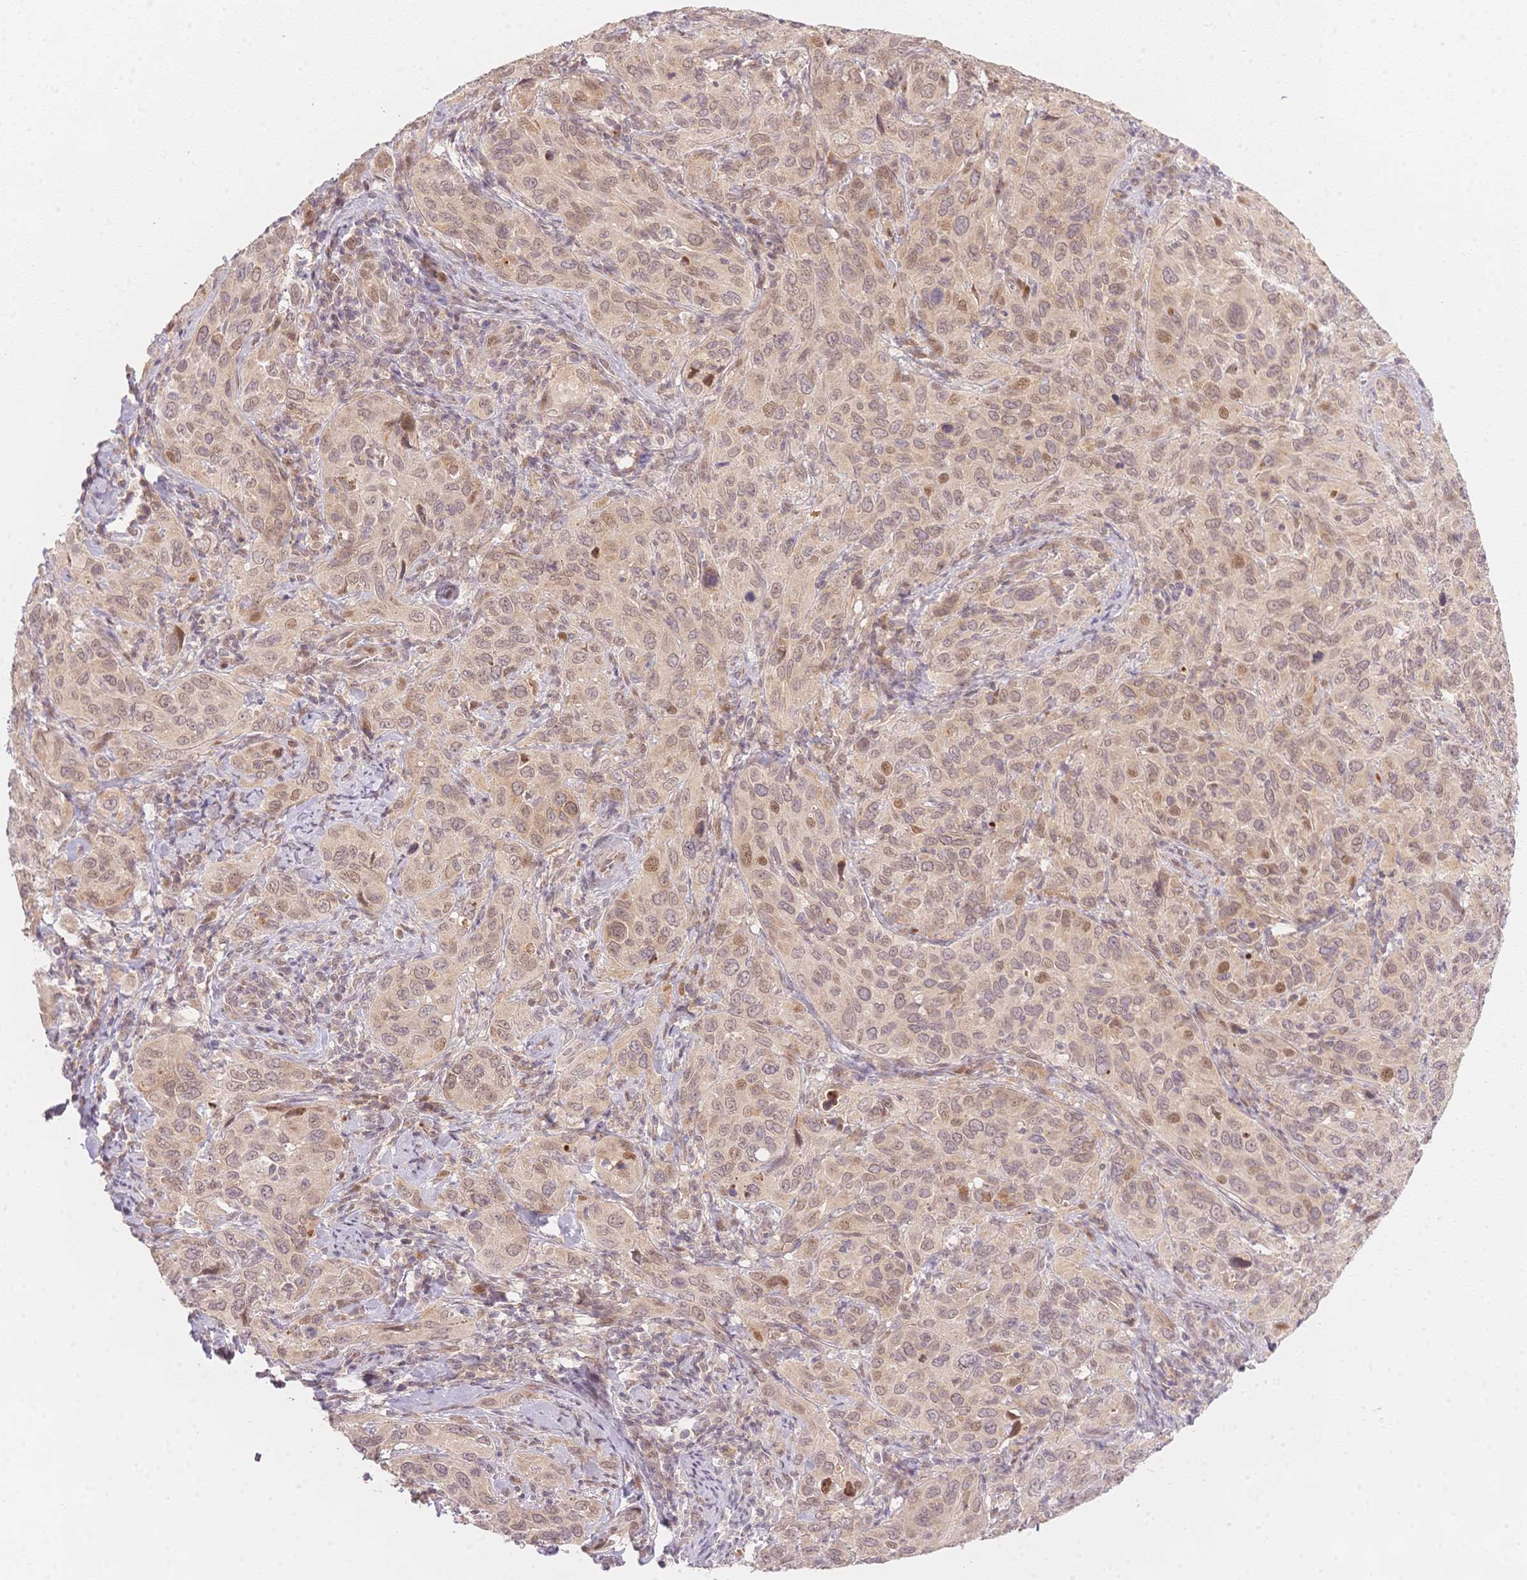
{"staining": {"intensity": "weak", "quantity": "<25%", "location": "nuclear"}, "tissue": "cervical cancer", "cell_type": "Tumor cells", "image_type": "cancer", "snomed": [{"axis": "morphology", "description": "Normal tissue, NOS"}, {"axis": "morphology", "description": "Squamous cell carcinoma, NOS"}, {"axis": "topography", "description": "Cervix"}], "caption": "This is an immunohistochemistry histopathology image of squamous cell carcinoma (cervical). There is no staining in tumor cells.", "gene": "STK39", "patient": {"sex": "female", "age": 51}}